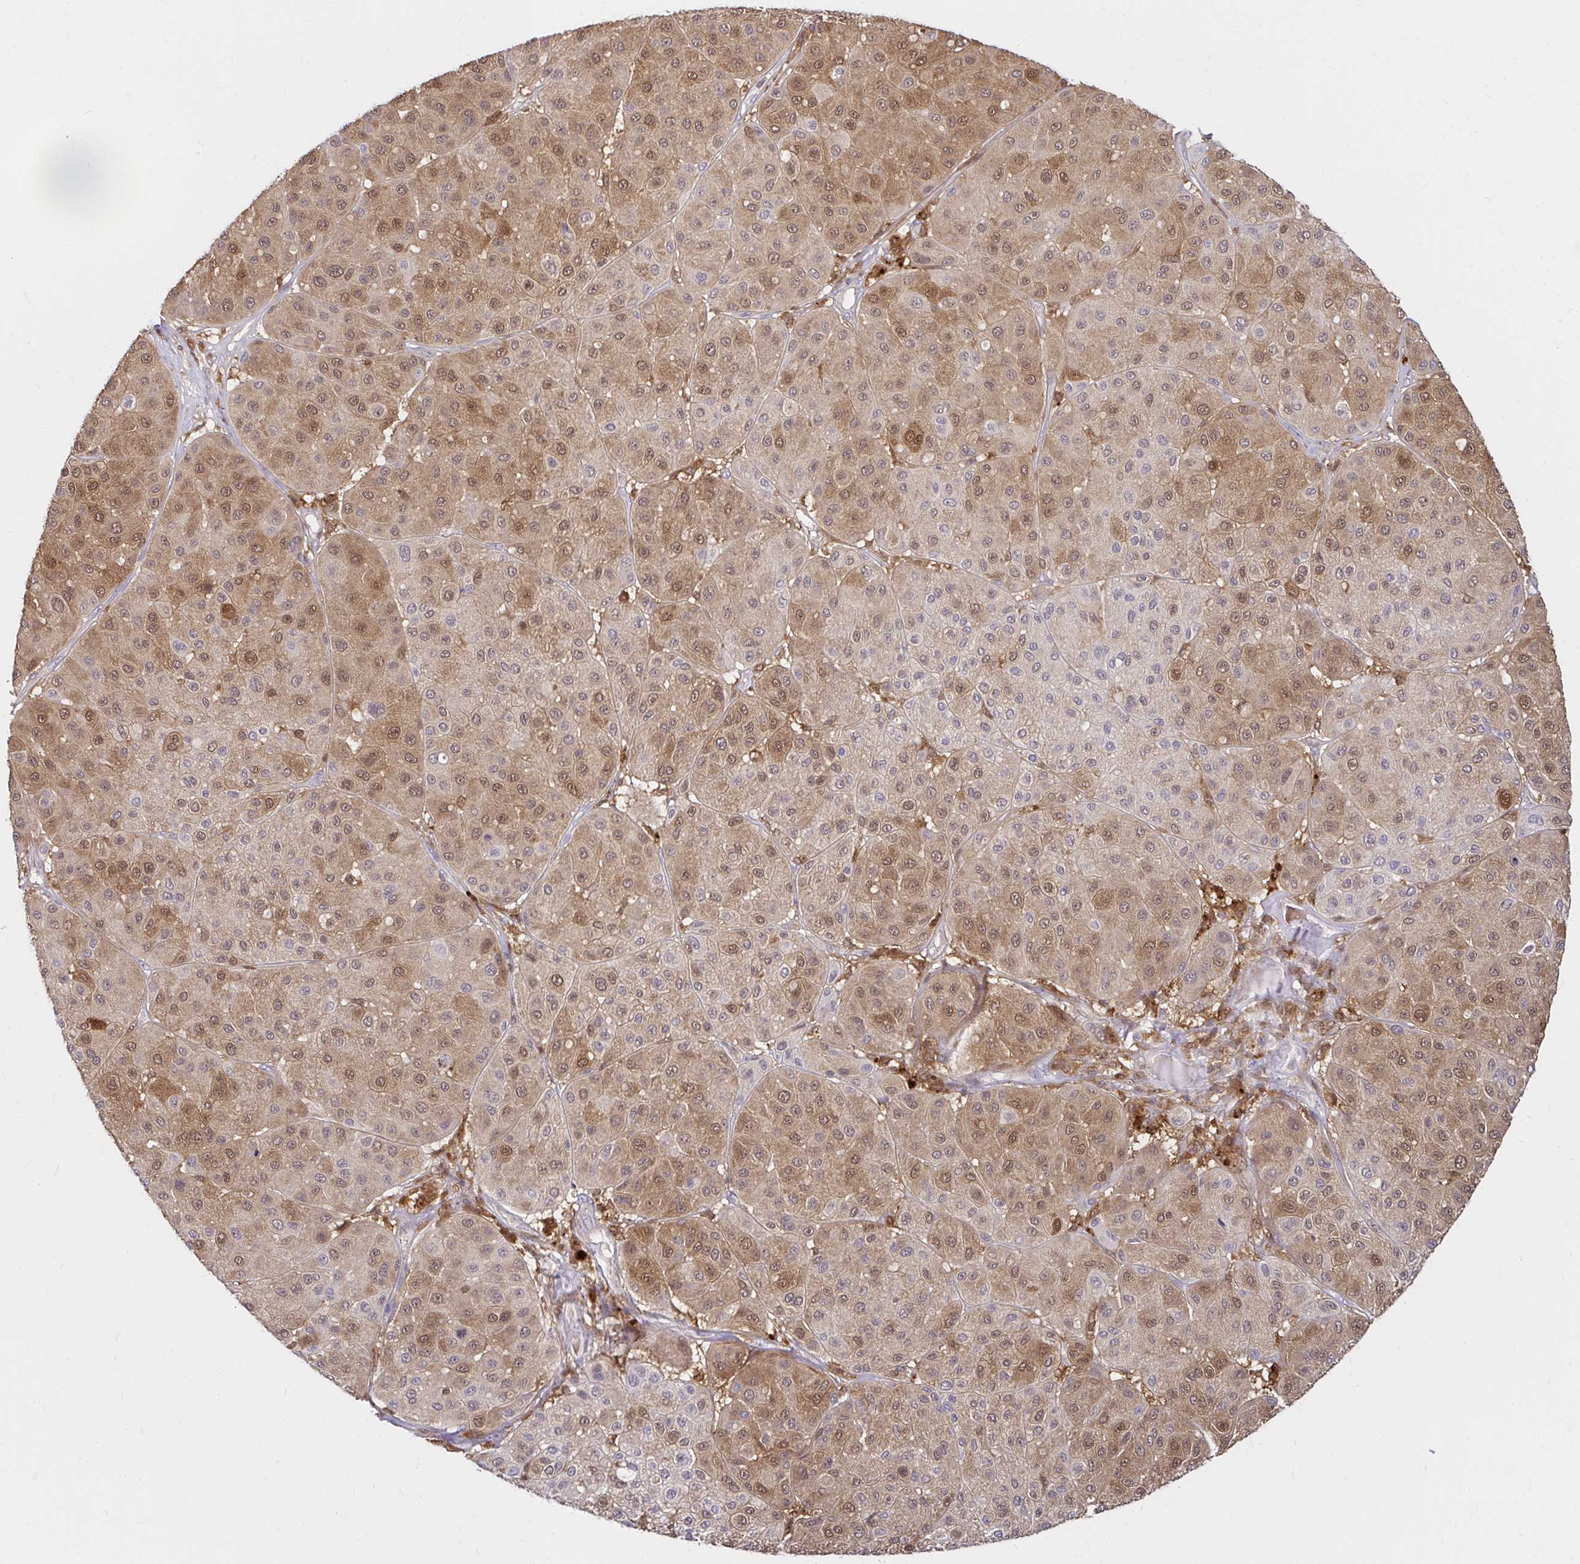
{"staining": {"intensity": "moderate", "quantity": ">75%", "location": "cytoplasmic/membranous,nuclear"}, "tissue": "melanoma", "cell_type": "Tumor cells", "image_type": "cancer", "snomed": [{"axis": "morphology", "description": "Malignant melanoma, Metastatic site"}, {"axis": "topography", "description": "Smooth muscle"}], "caption": "This image demonstrates malignant melanoma (metastatic site) stained with immunohistochemistry (IHC) to label a protein in brown. The cytoplasmic/membranous and nuclear of tumor cells show moderate positivity for the protein. Nuclei are counter-stained blue.", "gene": "PYCARD", "patient": {"sex": "male", "age": 41}}